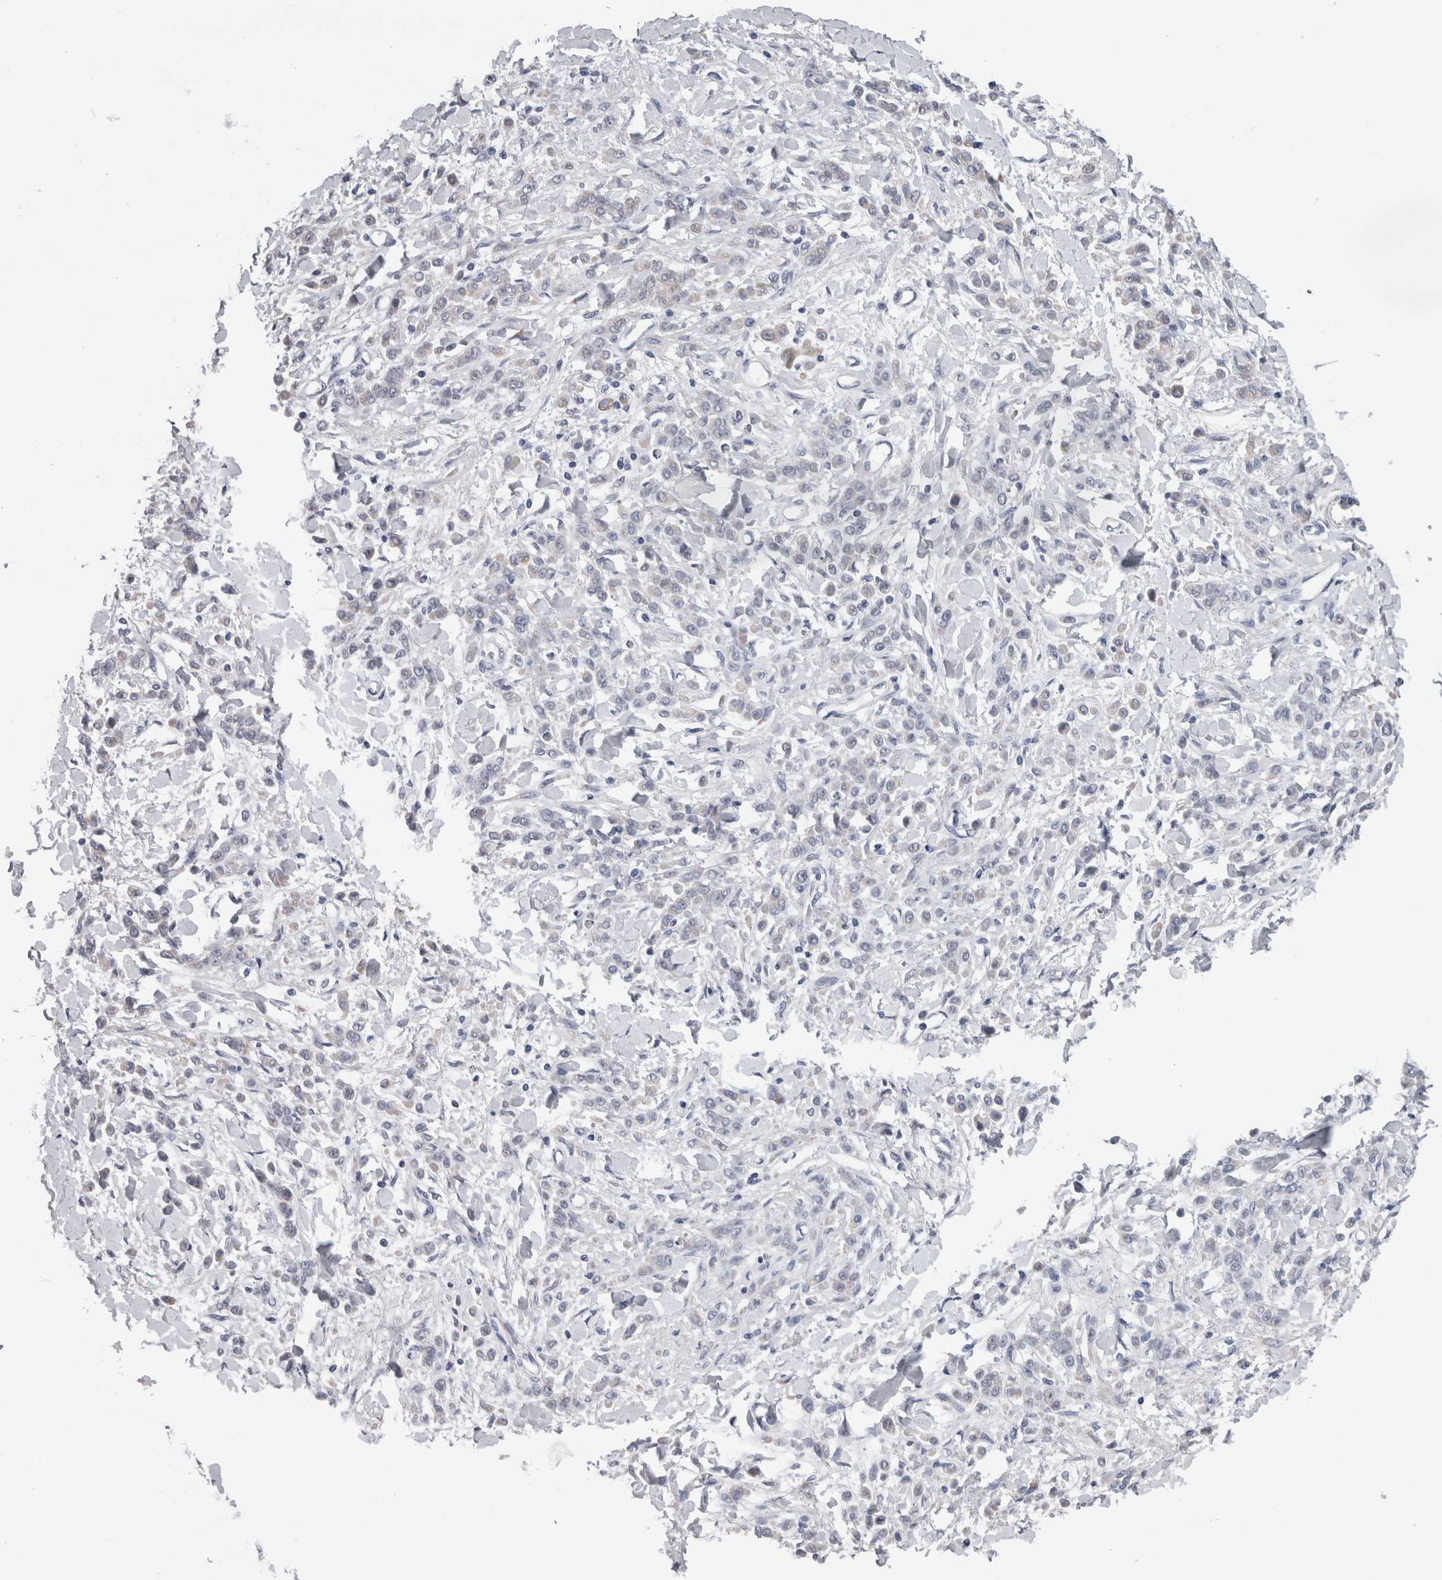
{"staining": {"intensity": "negative", "quantity": "none", "location": "none"}, "tissue": "stomach cancer", "cell_type": "Tumor cells", "image_type": "cancer", "snomed": [{"axis": "morphology", "description": "Normal tissue, NOS"}, {"axis": "morphology", "description": "Adenocarcinoma, NOS"}, {"axis": "topography", "description": "Stomach"}], "caption": "Protein analysis of adenocarcinoma (stomach) shows no significant staining in tumor cells. (Stains: DAB immunohistochemistry (IHC) with hematoxylin counter stain, Microscopy: brightfield microscopy at high magnification).", "gene": "GDAP1", "patient": {"sex": "male", "age": 82}}